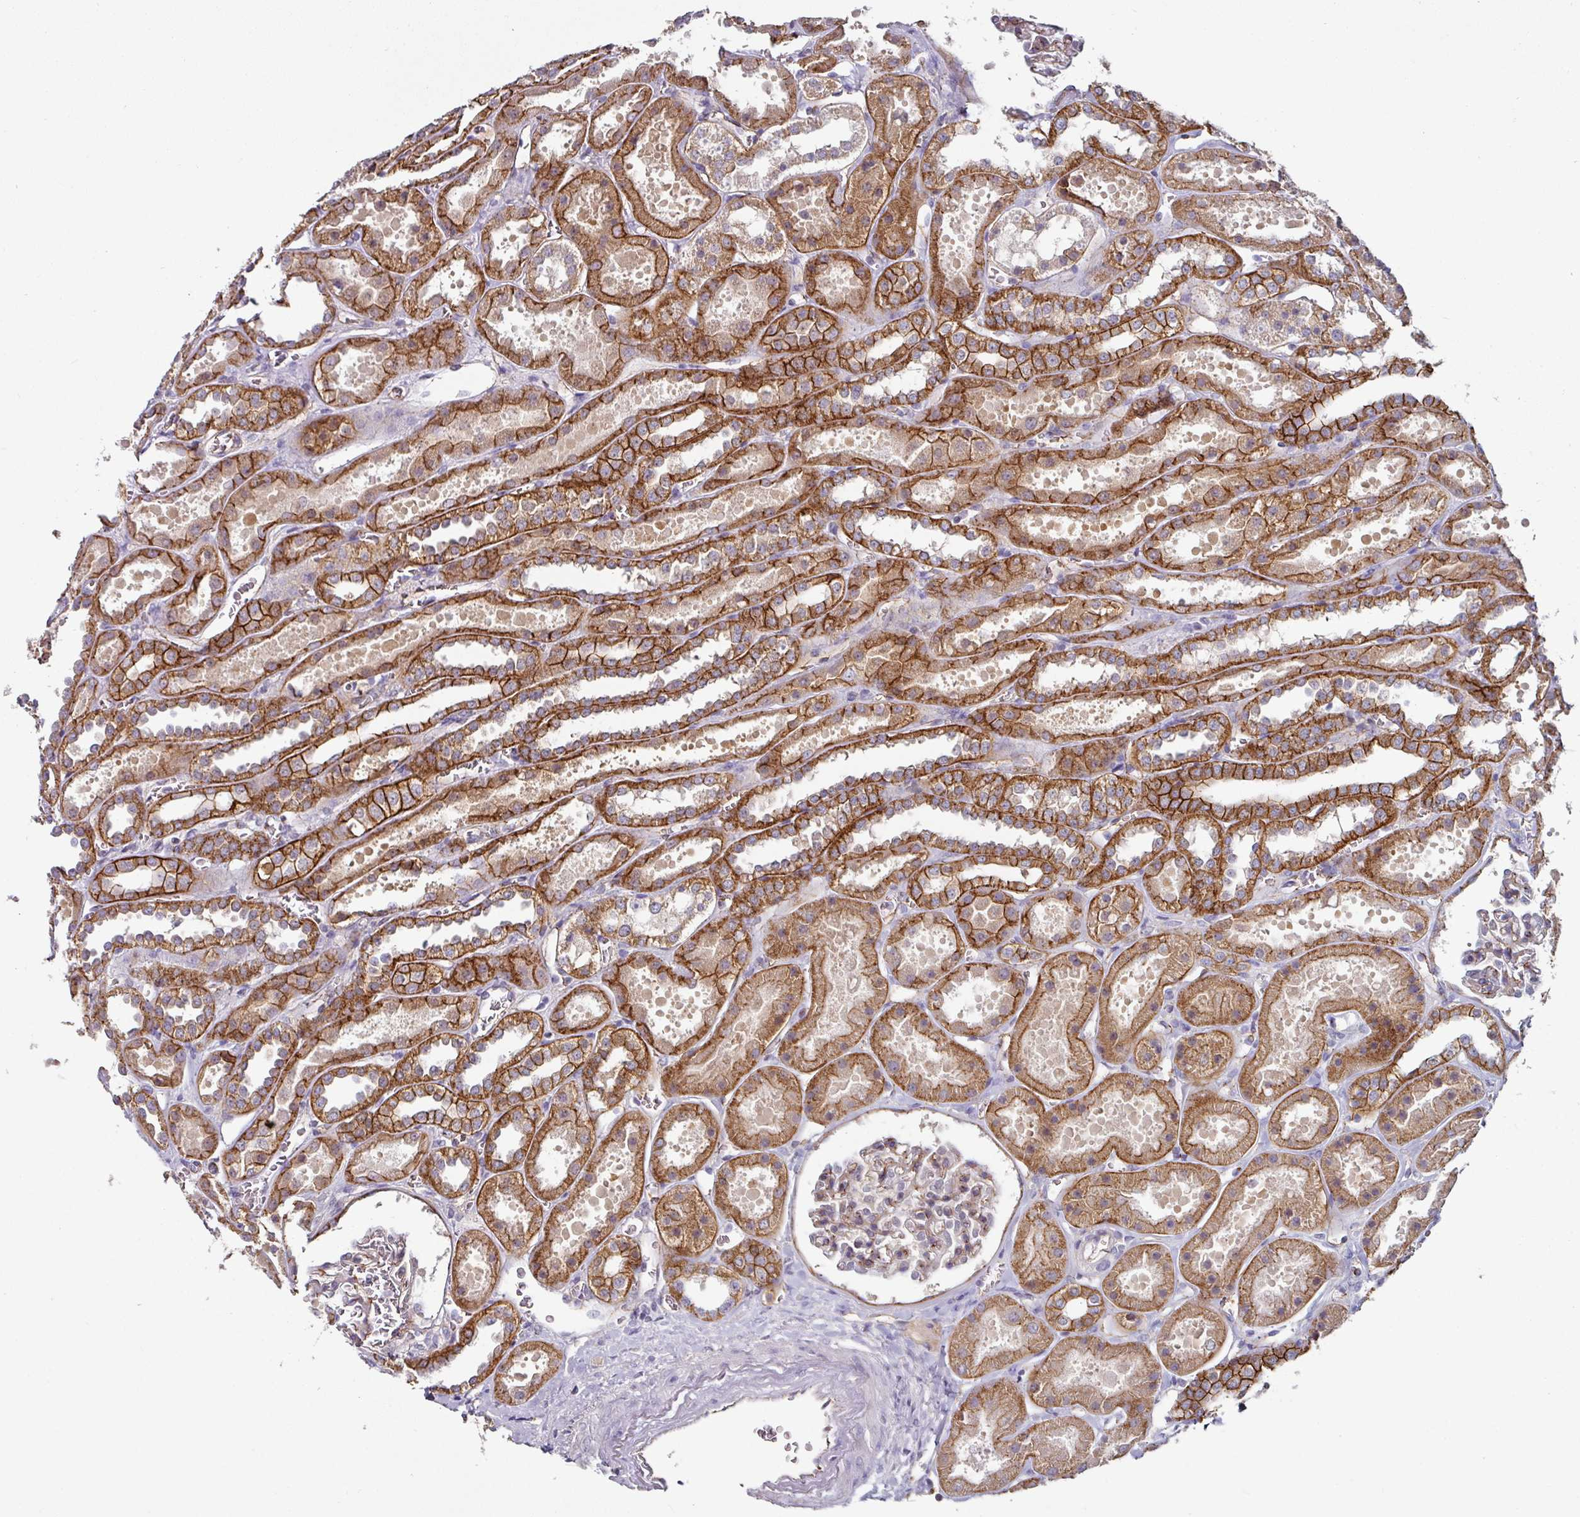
{"staining": {"intensity": "moderate", "quantity": "25%-75%", "location": "cytoplasmic/membranous"}, "tissue": "kidney", "cell_type": "Cells in glomeruli", "image_type": "normal", "snomed": [{"axis": "morphology", "description": "Normal tissue, NOS"}, {"axis": "topography", "description": "Kidney"}], "caption": "Immunohistochemical staining of normal kidney demonstrates medium levels of moderate cytoplasmic/membranous expression in approximately 25%-75% of cells in glomeruli.", "gene": "JUP", "patient": {"sex": "female", "age": 41}}